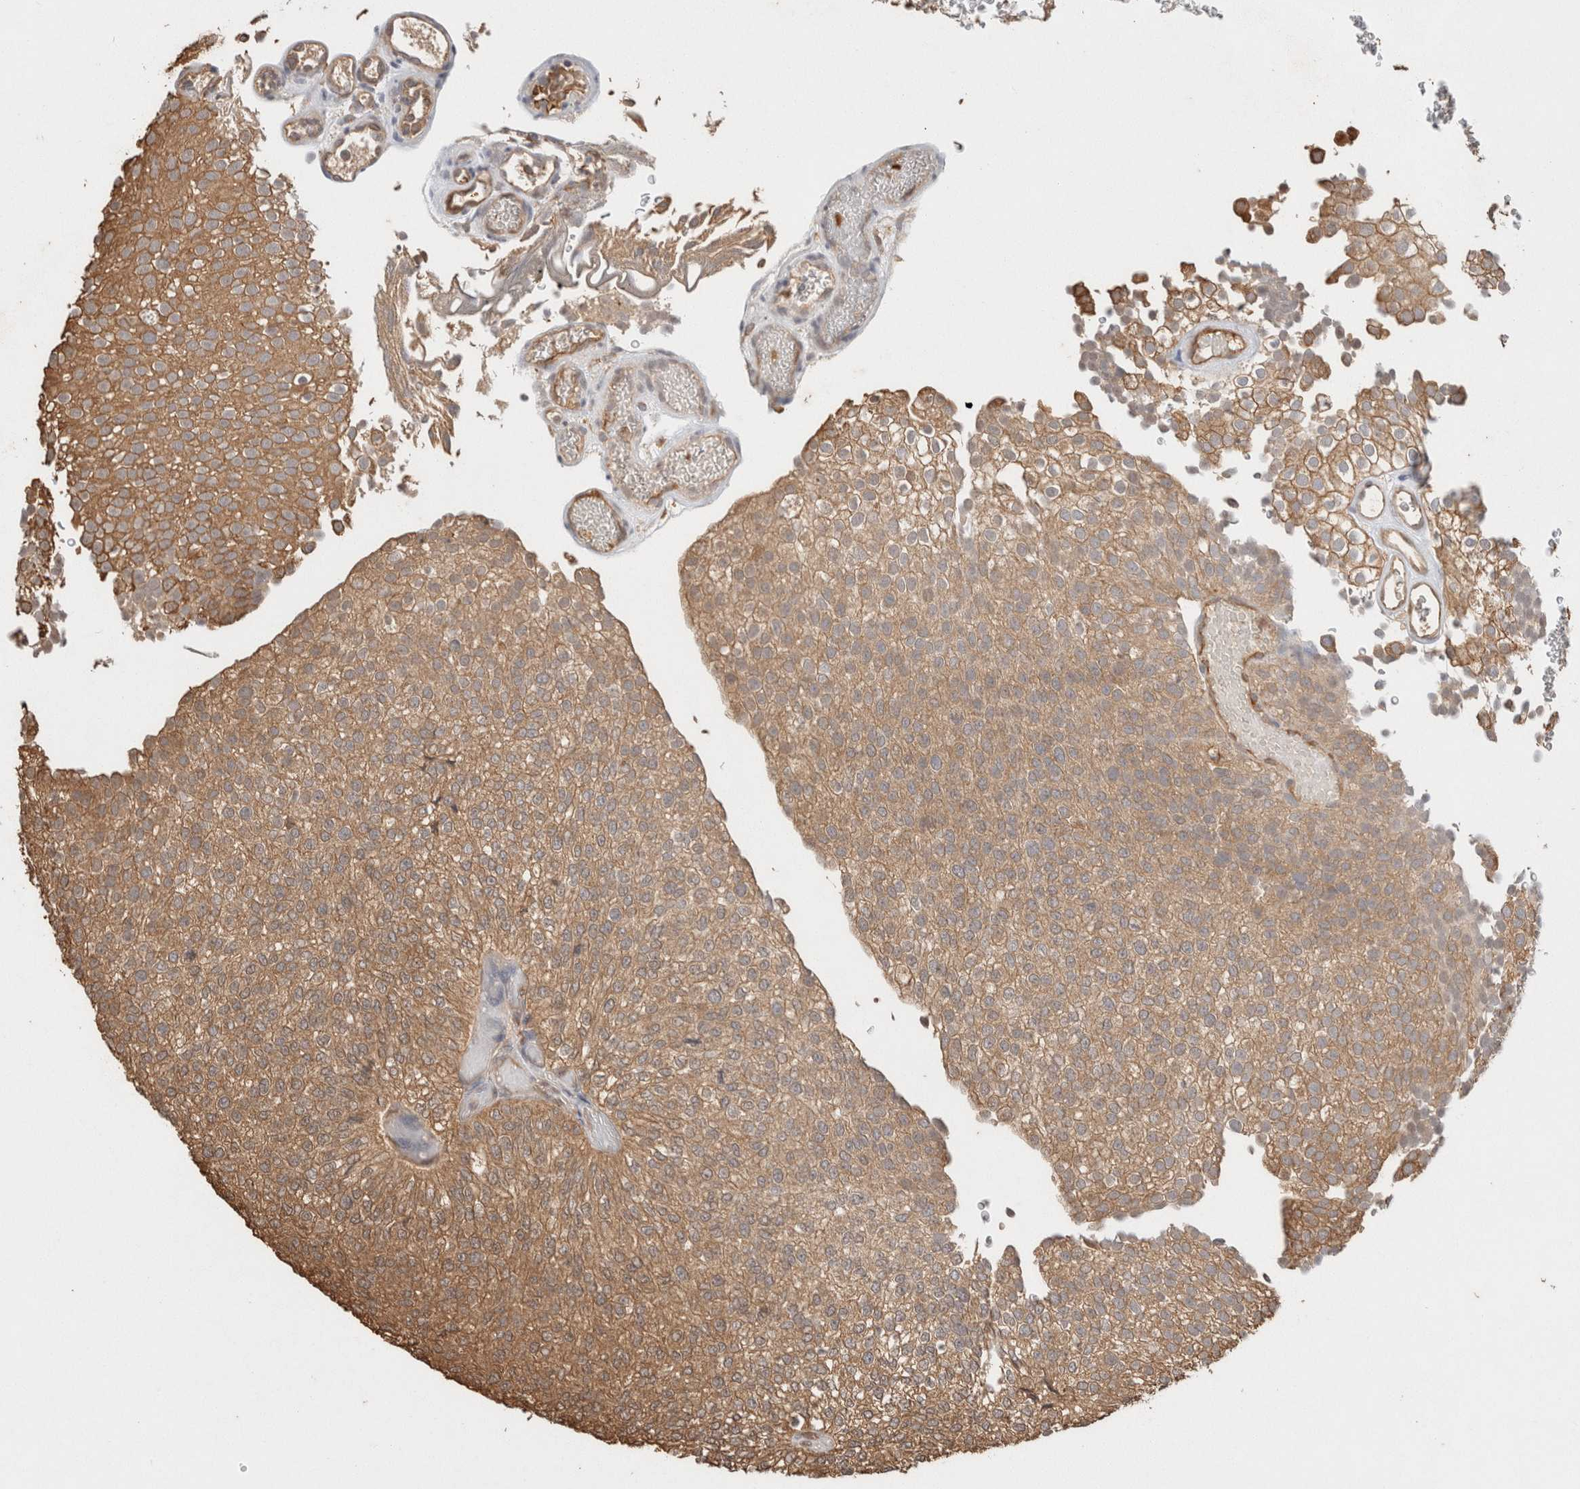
{"staining": {"intensity": "moderate", "quantity": ">75%", "location": "cytoplasmic/membranous"}, "tissue": "urothelial cancer", "cell_type": "Tumor cells", "image_type": "cancer", "snomed": [{"axis": "morphology", "description": "Urothelial carcinoma, Low grade"}, {"axis": "topography", "description": "Urinary bladder"}], "caption": "A medium amount of moderate cytoplasmic/membranous staining is identified in about >75% of tumor cells in urothelial cancer tissue. The staining was performed using DAB (3,3'-diaminobenzidine) to visualize the protein expression in brown, while the nuclei were stained in blue with hematoxylin (Magnification: 20x).", "gene": "YWHAH", "patient": {"sex": "male", "age": 78}}